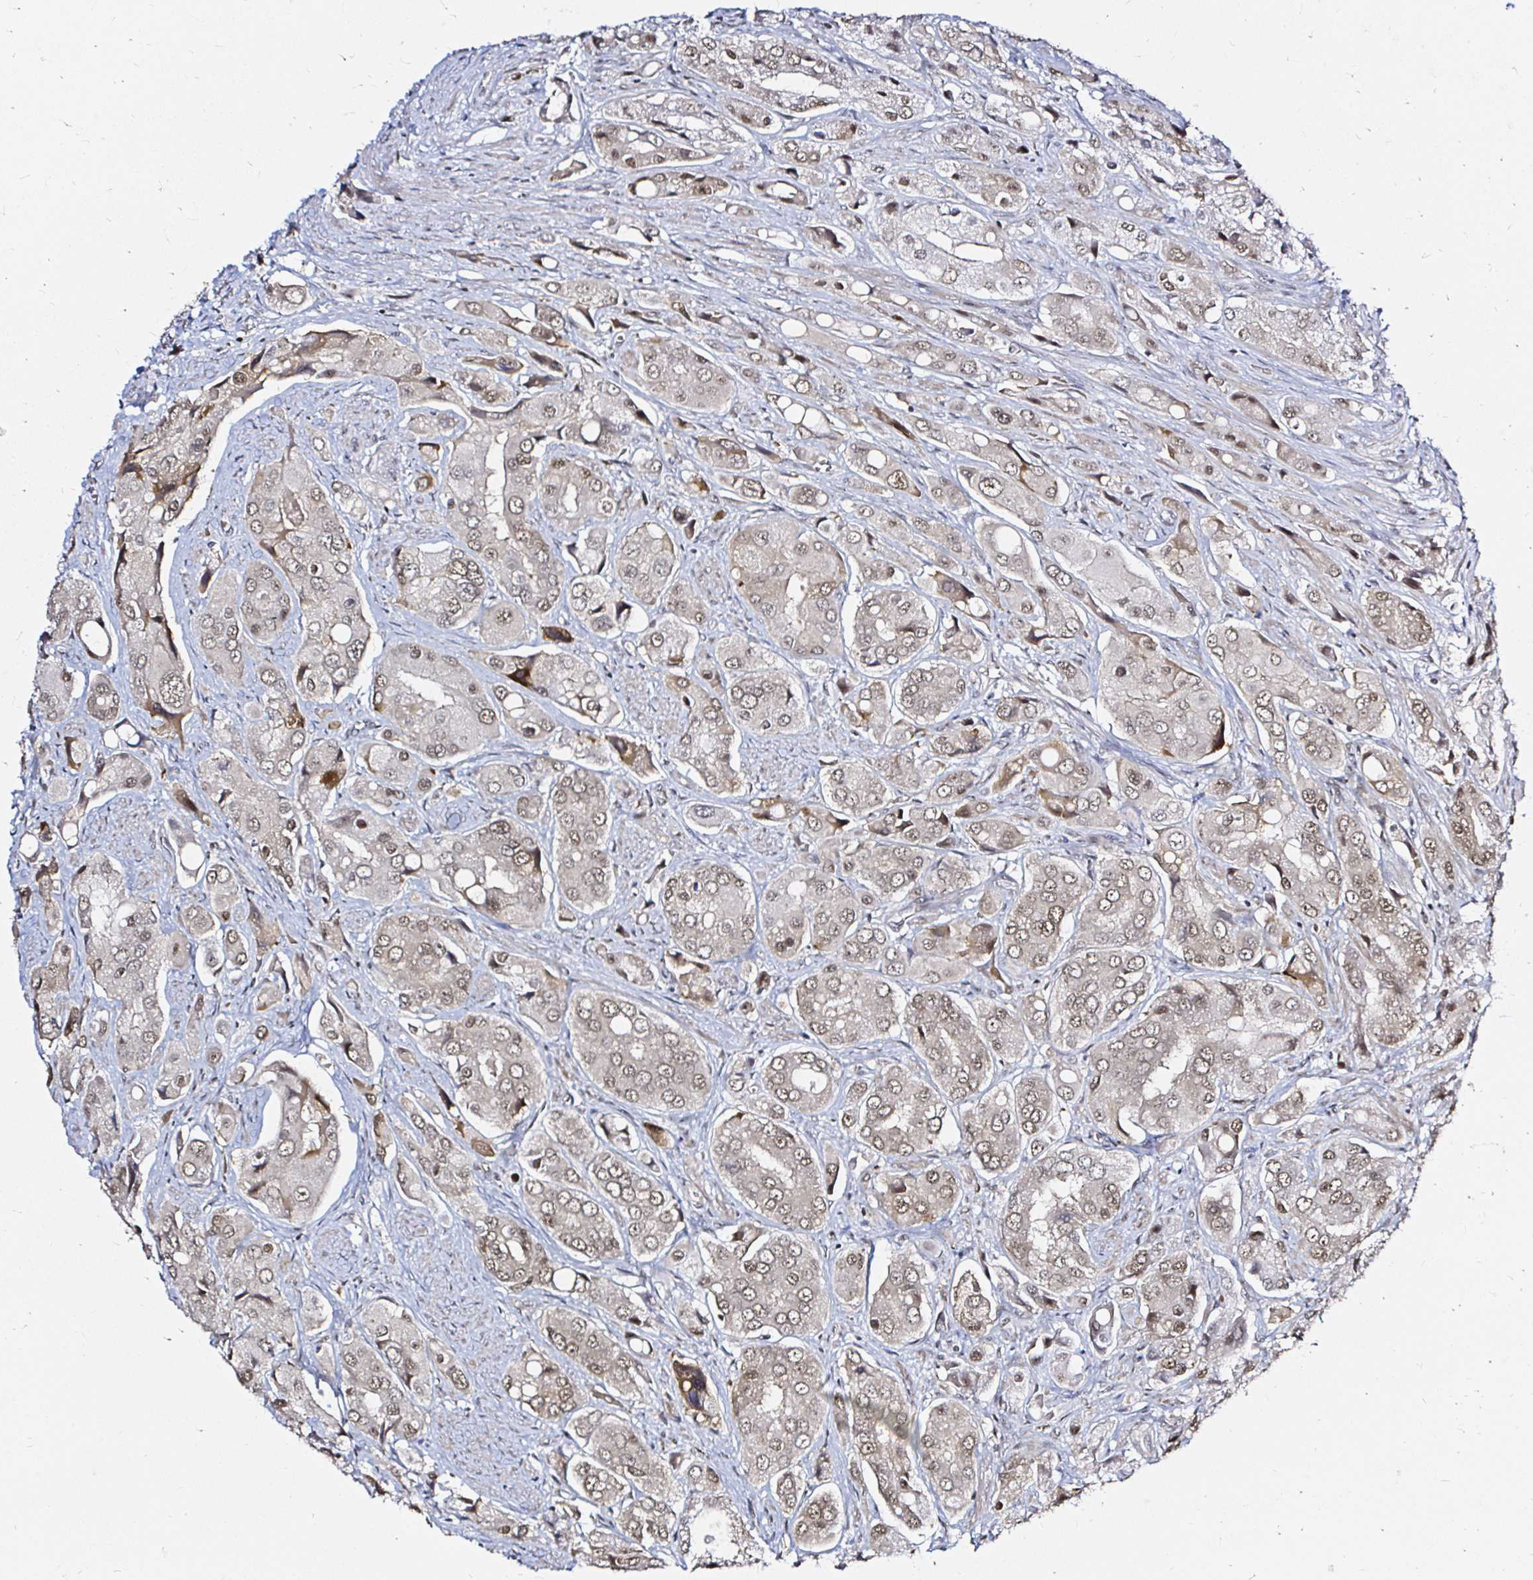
{"staining": {"intensity": "weak", "quantity": "25%-75%", "location": "cytoplasmic/membranous,nuclear"}, "tissue": "prostate cancer", "cell_type": "Tumor cells", "image_type": "cancer", "snomed": [{"axis": "morphology", "description": "Adenocarcinoma, Low grade"}, {"axis": "topography", "description": "Prostate"}], "caption": "Protein analysis of prostate low-grade adenocarcinoma tissue exhibits weak cytoplasmic/membranous and nuclear staining in about 25%-75% of tumor cells. (IHC, brightfield microscopy, high magnification).", "gene": "SNRPC", "patient": {"sex": "male", "age": 69}}